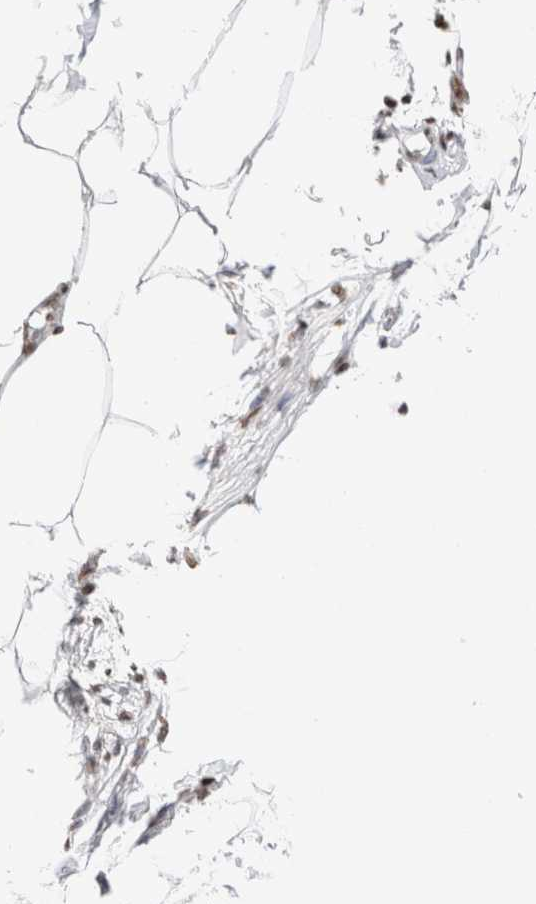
{"staining": {"intensity": "moderate", "quantity": ">75%", "location": "nuclear"}, "tissue": "adipose tissue", "cell_type": "Adipocytes", "image_type": "normal", "snomed": [{"axis": "morphology", "description": "Normal tissue, NOS"}, {"axis": "morphology", "description": "Adenocarcinoma, NOS"}, {"axis": "topography", "description": "Colon"}, {"axis": "topography", "description": "Peripheral nerve tissue"}], "caption": "Immunohistochemical staining of unremarkable adipose tissue reveals medium levels of moderate nuclear positivity in about >75% of adipocytes.", "gene": "SUPT3H", "patient": {"sex": "male", "age": 14}}